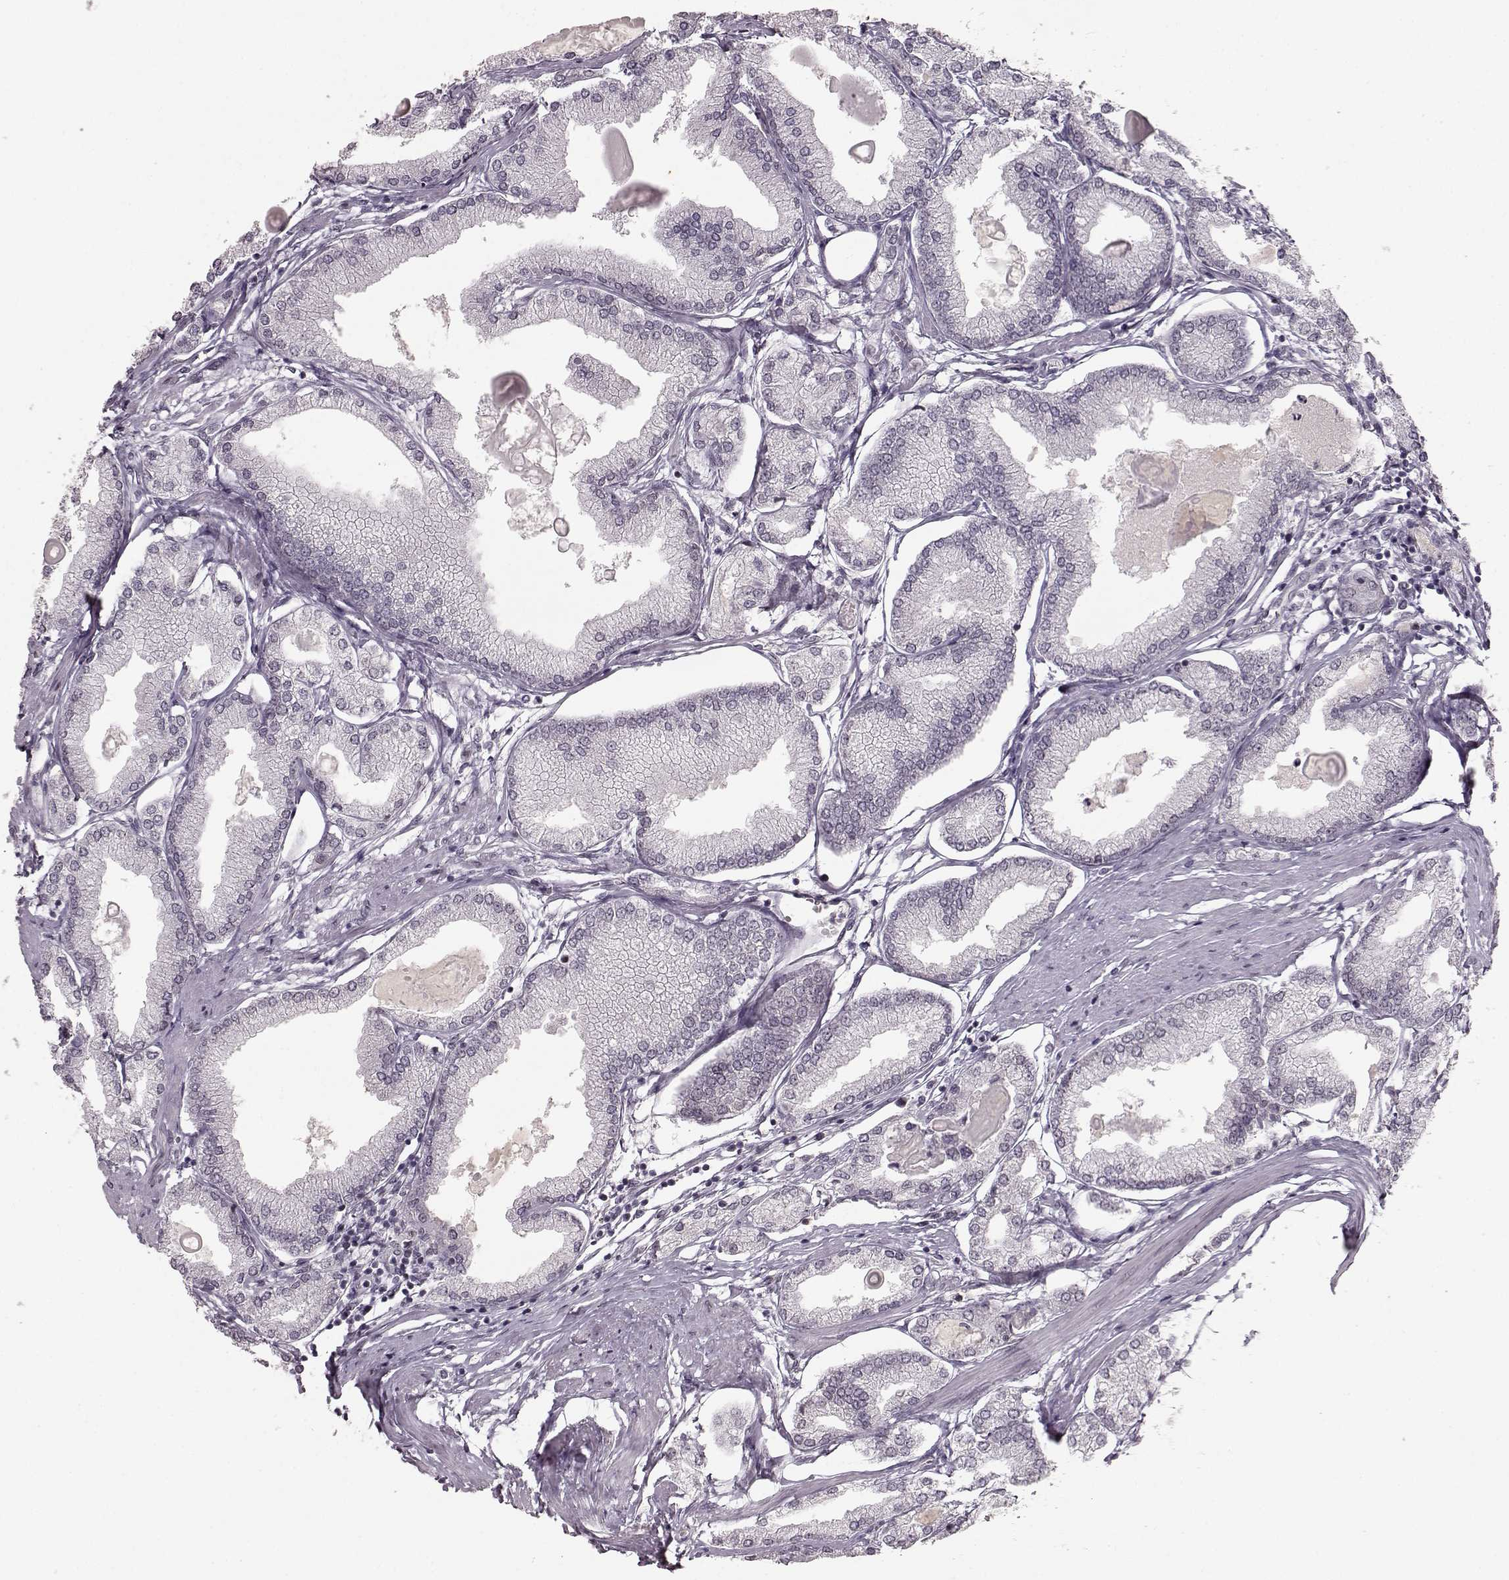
{"staining": {"intensity": "negative", "quantity": "none", "location": "none"}, "tissue": "prostate cancer", "cell_type": "Tumor cells", "image_type": "cancer", "snomed": [{"axis": "morphology", "description": "Adenocarcinoma, High grade"}, {"axis": "topography", "description": "Prostate"}], "caption": "Prostate high-grade adenocarcinoma was stained to show a protein in brown. There is no significant expression in tumor cells.", "gene": "DCAF12", "patient": {"sex": "male", "age": 68}}